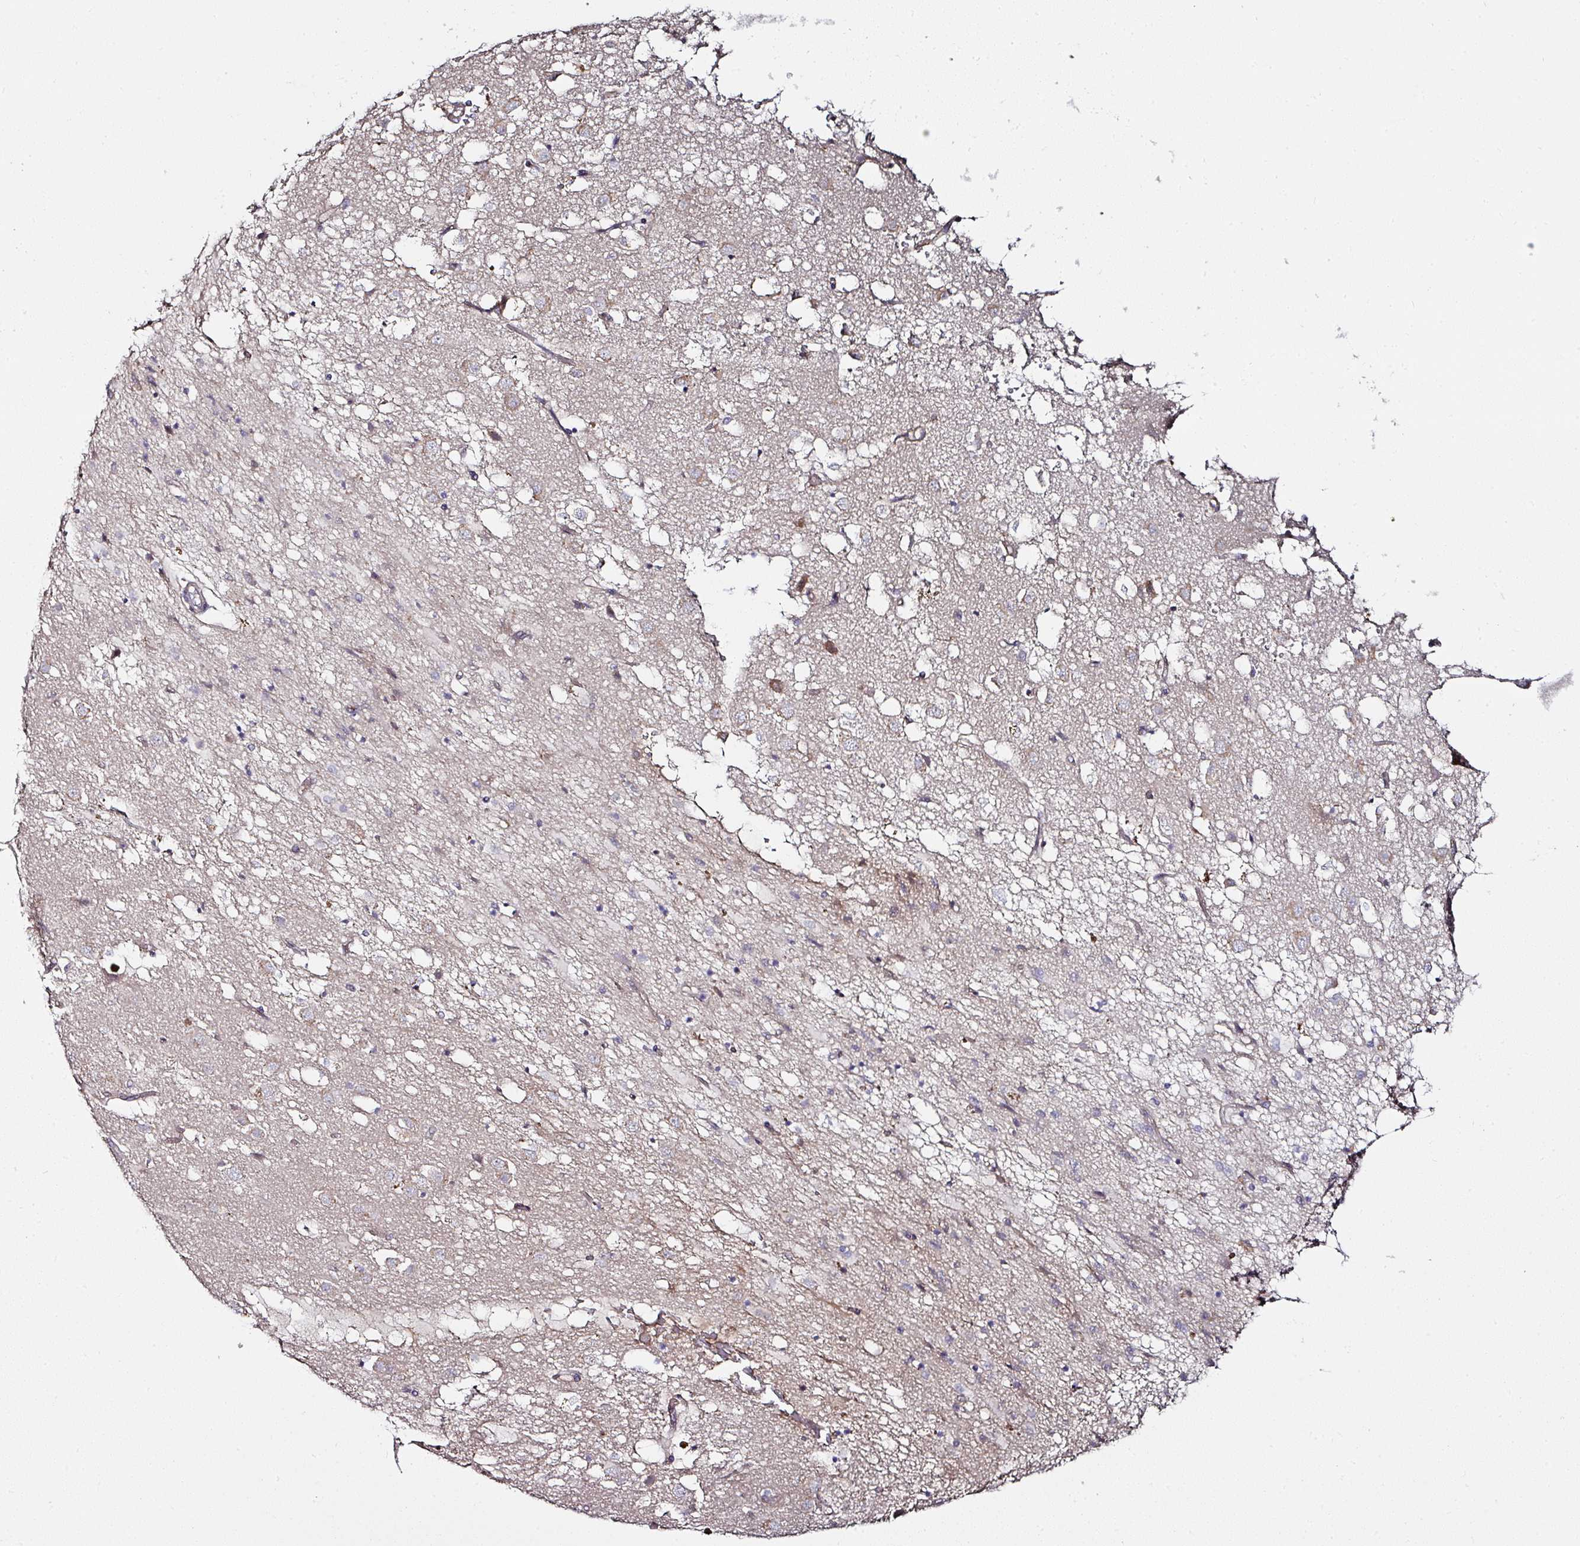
{"staining": {"intensity": "weak", "quantity": "<25%", "location": "cytoplasmic/membranous"}, "tissue": "caudate", "cell_type": "Glial cells", "image_type": "normal", "snomed": [{"axis": "morphology", "description": "Normal tissue, NOS"}, {"axis": "topography", "description": "Lateral ventricle wall"}], "caption": "Caudate stained for a protein using immunohistochemistry reveals no expression glial cells.", "gene": "CTDSP2", "patient": {"sex": "male", "age": 58}}